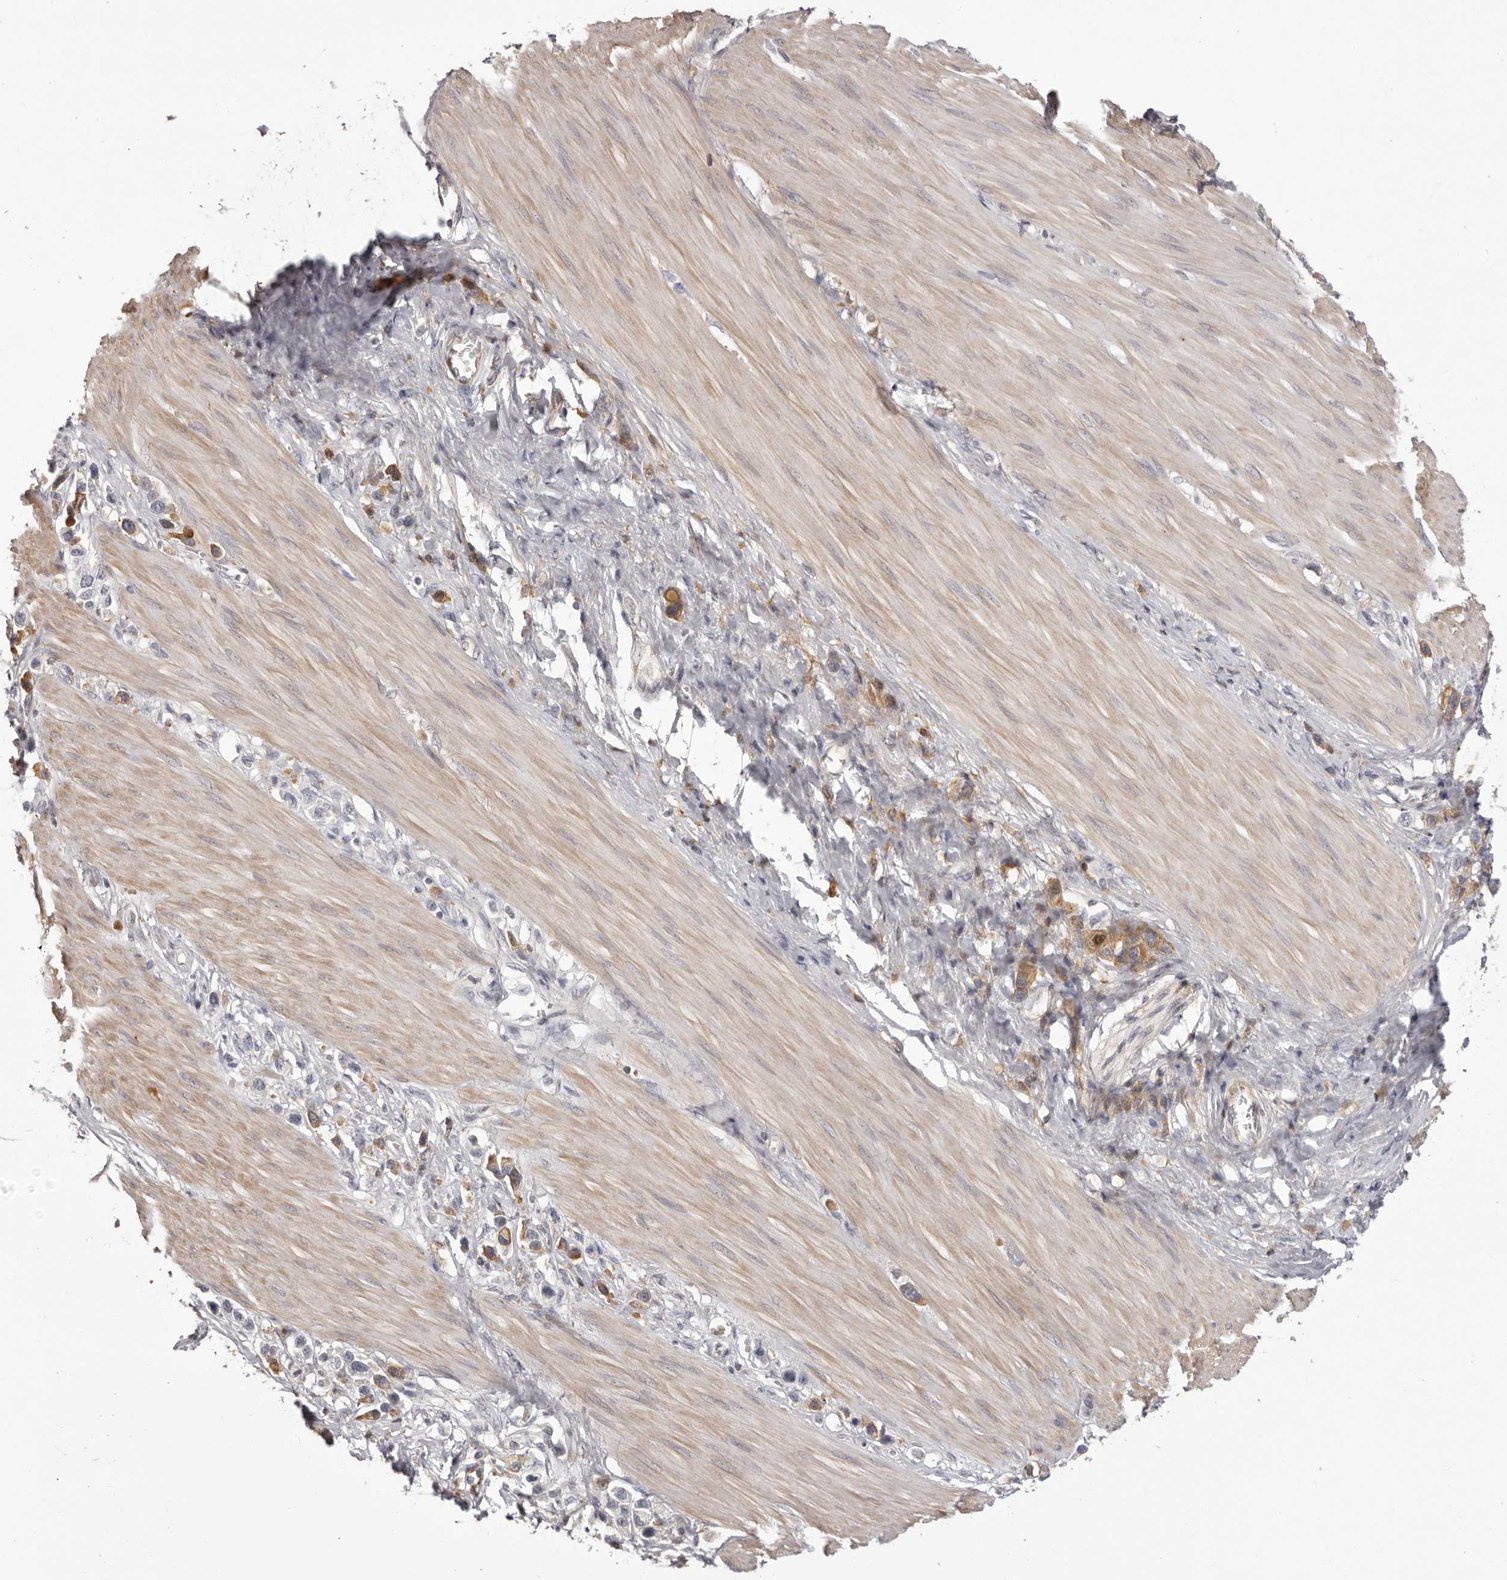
{"staining": {"intensity": "moderate", "quantity": "25%-75%", "location": "cytoplasmic/membranous"}, "tissue": "stomach cancer", "cell_type": "Tumor cells", "image_type": "cancer", "snomed": [{"axis": "morphology", "description": "Adenocarcinoma, NOS"}, {"axis": "topography", "description": "Stomach"}], "caption": "Adenocarcinoma (stomach) stained with a protein marker exhibits moderate staining in tumor cells.", "gene": "OTUD3", "patient": {"sex": "female", "age": 65}}